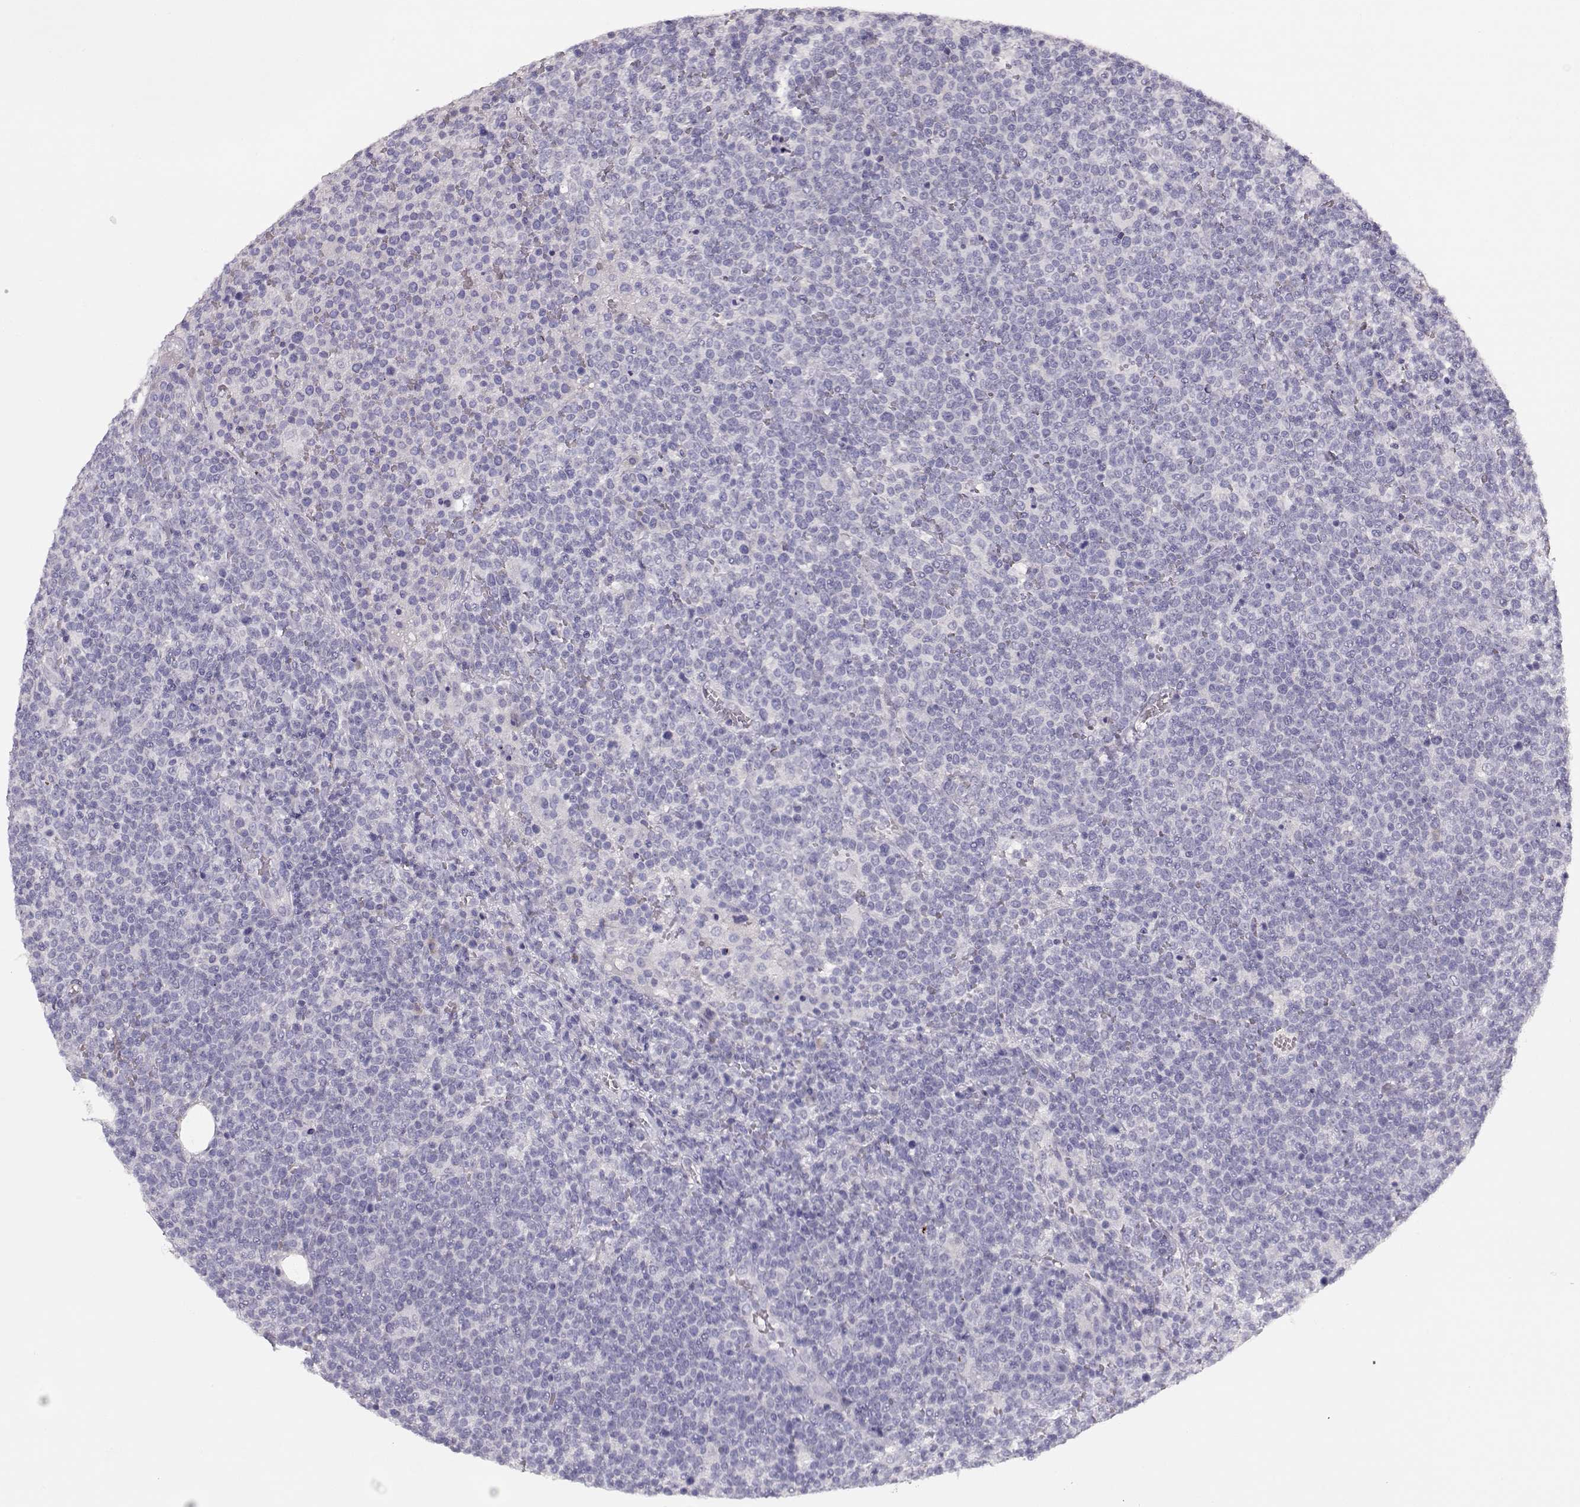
{"staining": {"intensity": "negative", "quantity": "none", "location": "none"}, "tissue": "lymphoma", "cell_type": "Tumor cells", "image_type": "cancer", "snomed": [{"axis": "morphology", "description": "Malignant lymphoma, non-Hodgkin's type, High grade"}, {"axis": "topography", "description": "Lymph node"}], "caption": "Immunohistochemical staining of malignant lymphoma, non-Hodgkin's type (high-grade) displays no significant positivity in tumor cells.", "gene": "GLIPR1L2", "patient": {"sex": "male", "age": 61}}